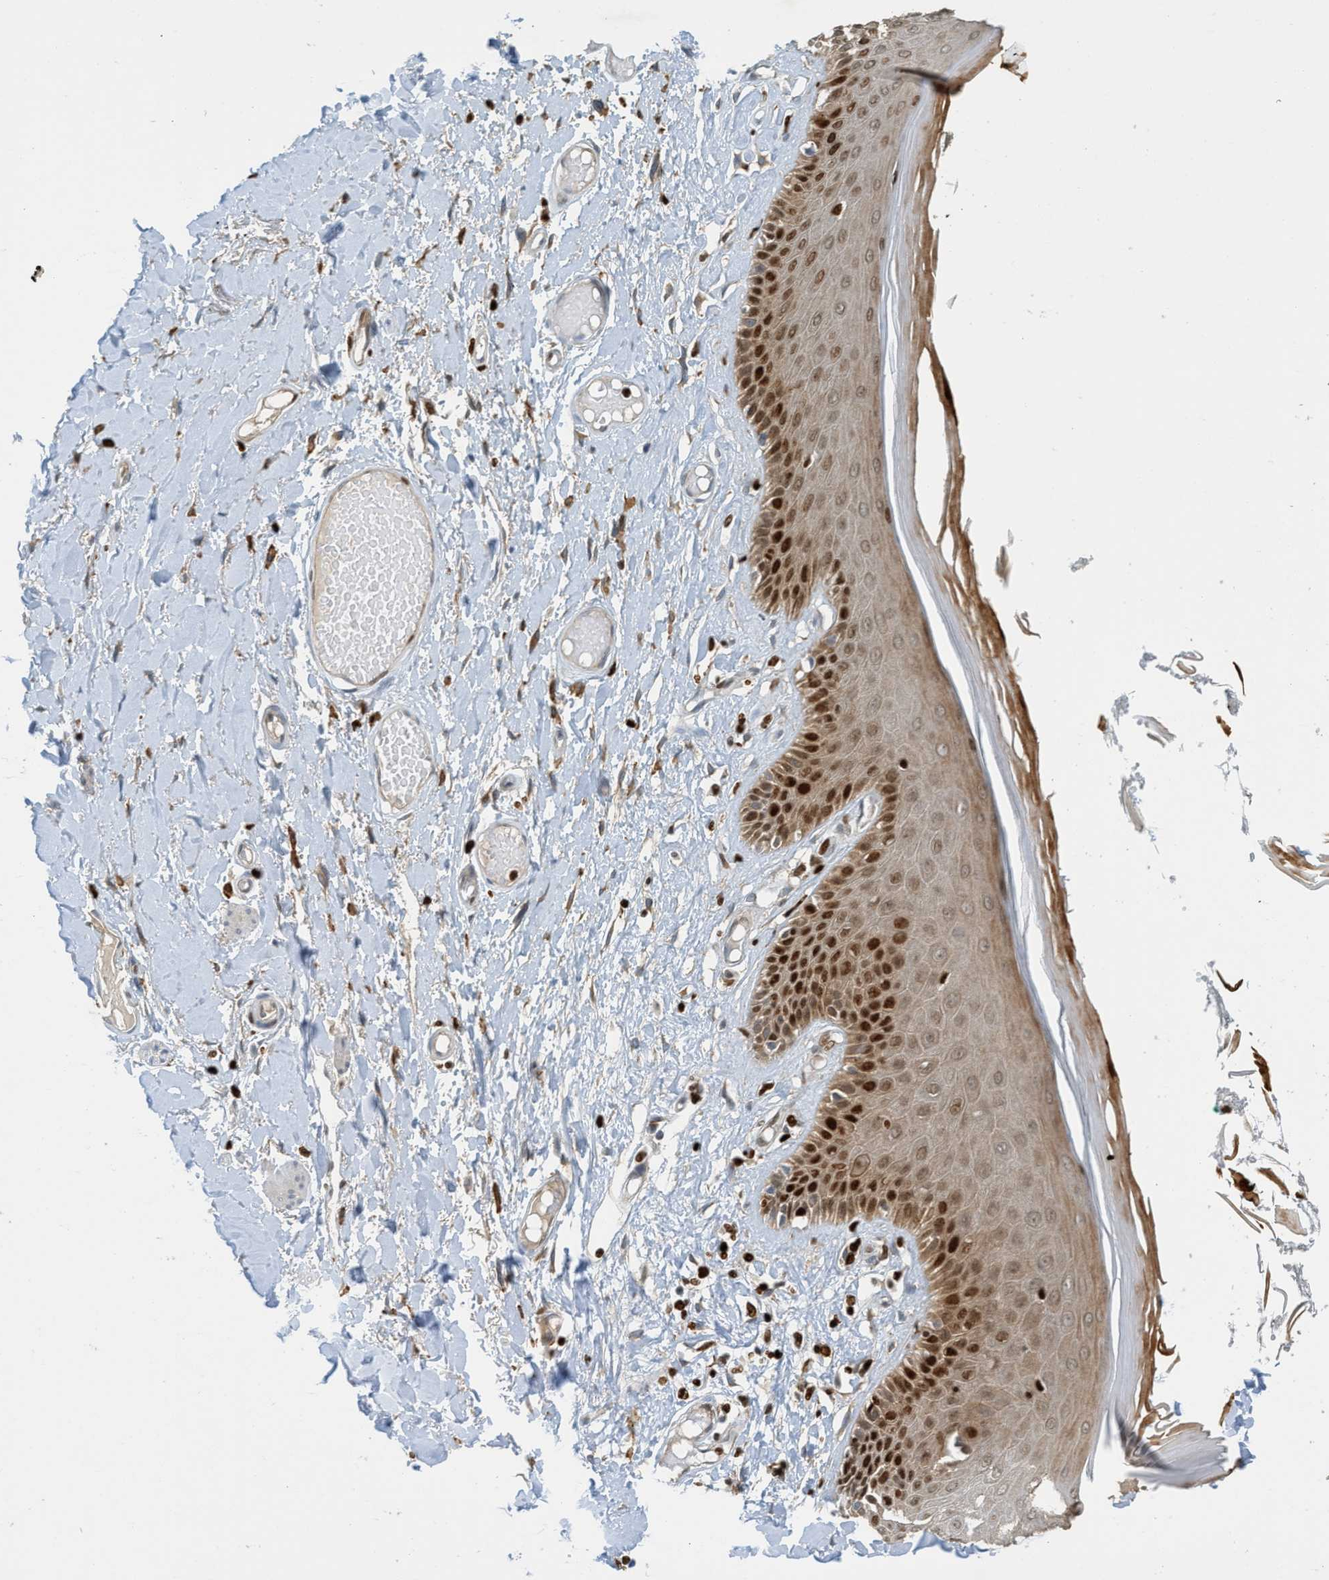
{"staining": {"intensity": "strong", "quantity": ">75%", "location": "cytoplasmic/membranous,nuclear"}, "tissue": "skin", "cell_type": "Epidermal cells", "image_type": "normal", "snomed": [{"axis": "morphology", "description": "Normal tissue, NOS"}, {"axis": "topography", "description": "Vulva"}], "caption": "A high-resolution photomicrograph shows immunohistochemistry (IHC) staining of normal skin, which exhibits strong cytoplasmic/membranous,nuclear staining in about >75% of epidermal cells. The staining was performed using DAB, with brown indicating positive protein expression. Nuclei are stained blue with hematoxylin.", "gene": "SH3D19", "patient": {"sex": "female", "age": 73}}